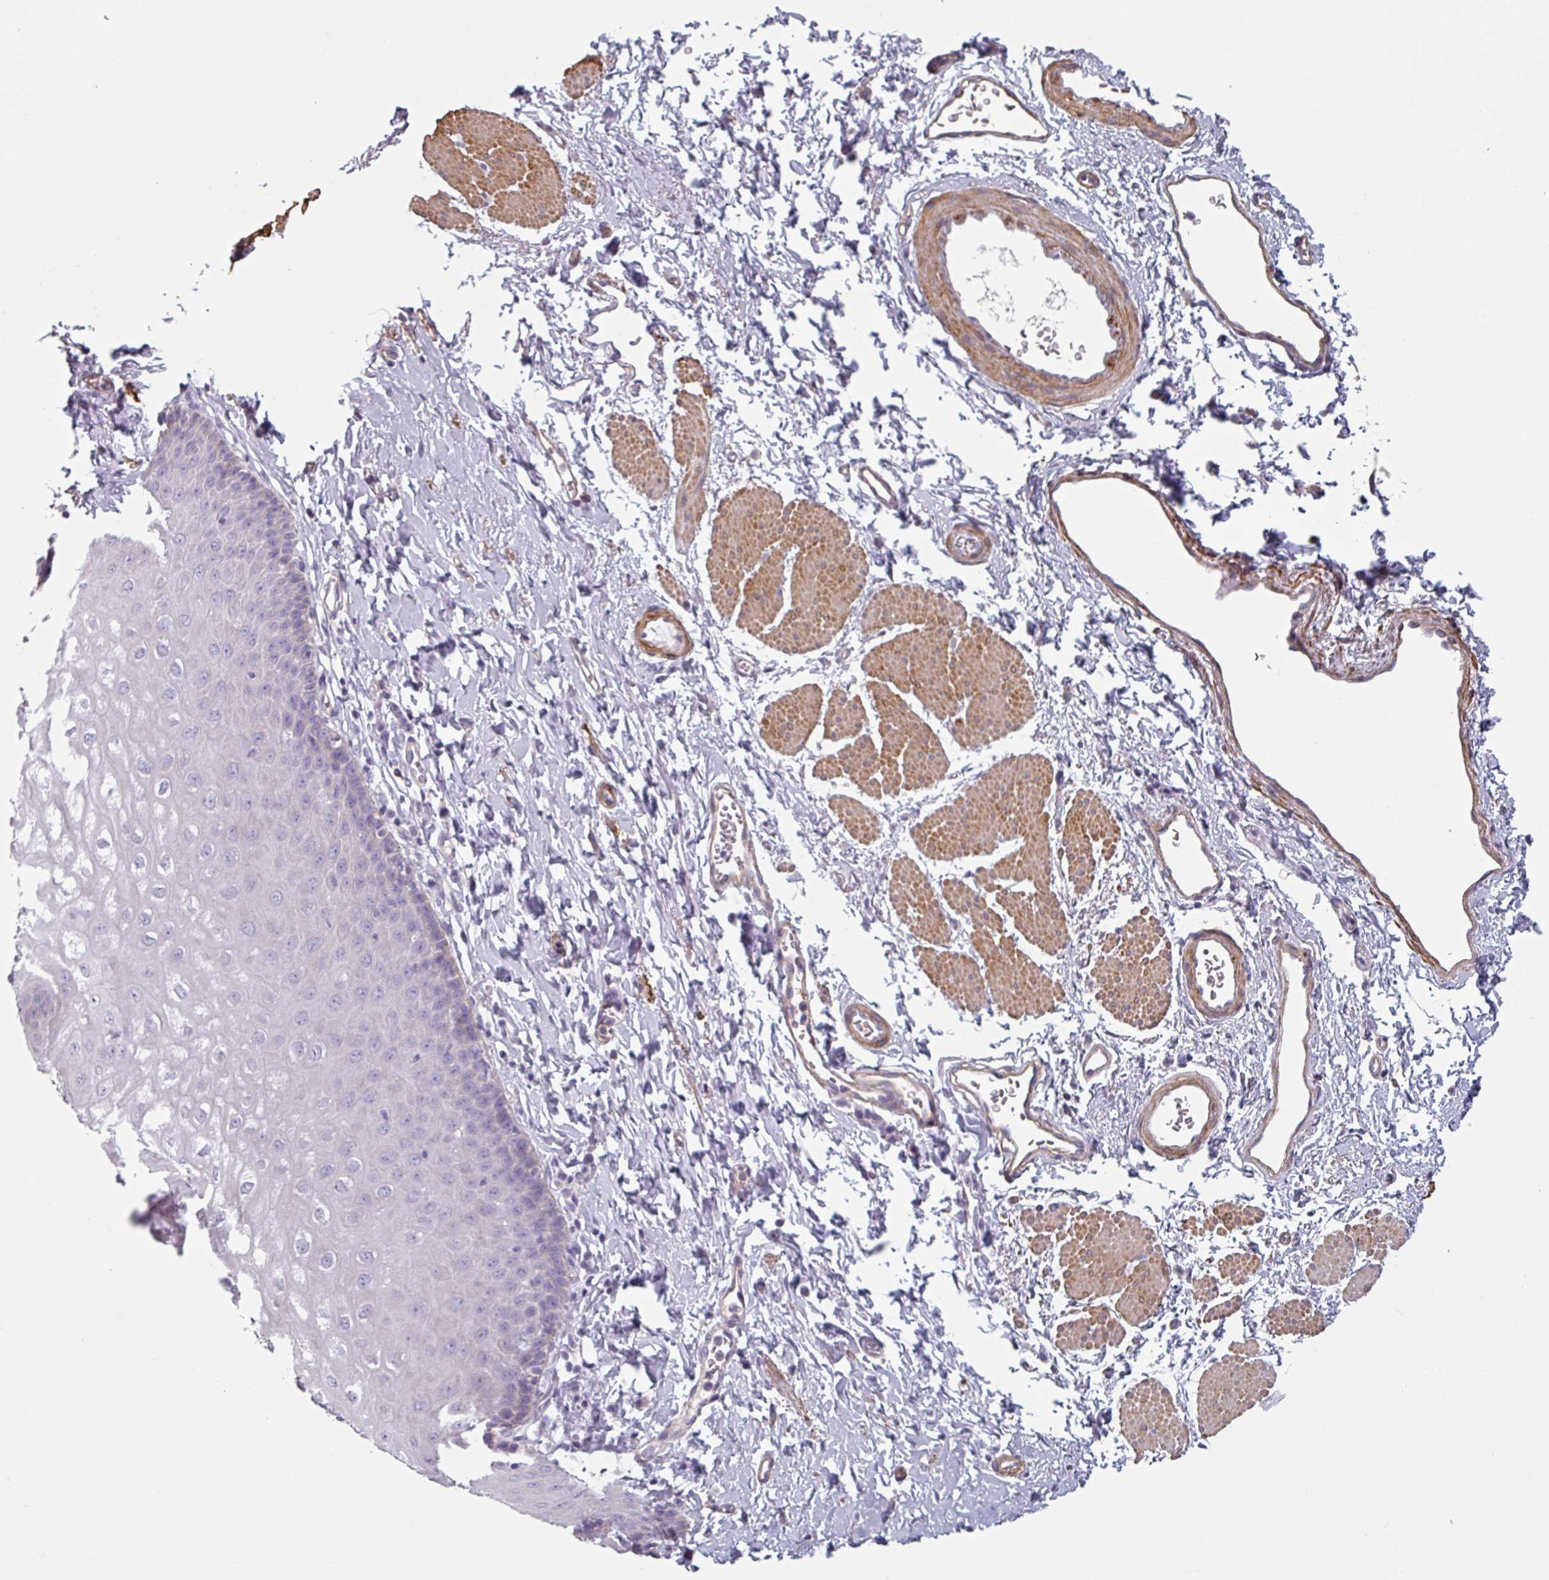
{"staining": {"intensity": "weak", "quantity": "<25%", "location": "cytoplasmic/membranous"}, "tissue": "esophagus", "cell_type": "Squamous epithelial cells", "image_type": "normal", "snomed": [{"axis": "morphology", "description": "Normal tissue, NOS"}, {"axis": "topography", "description": "Esophagus"}], "caption": "An image of esophagus stained for a protein exhibits no brown staining in squamous epithelial cells. (DAB immunohistochemistry (IHC) with hematoxylin counter stain).", "gene": "GSTA1", "patient": {"sex": "male", "age": 70}}